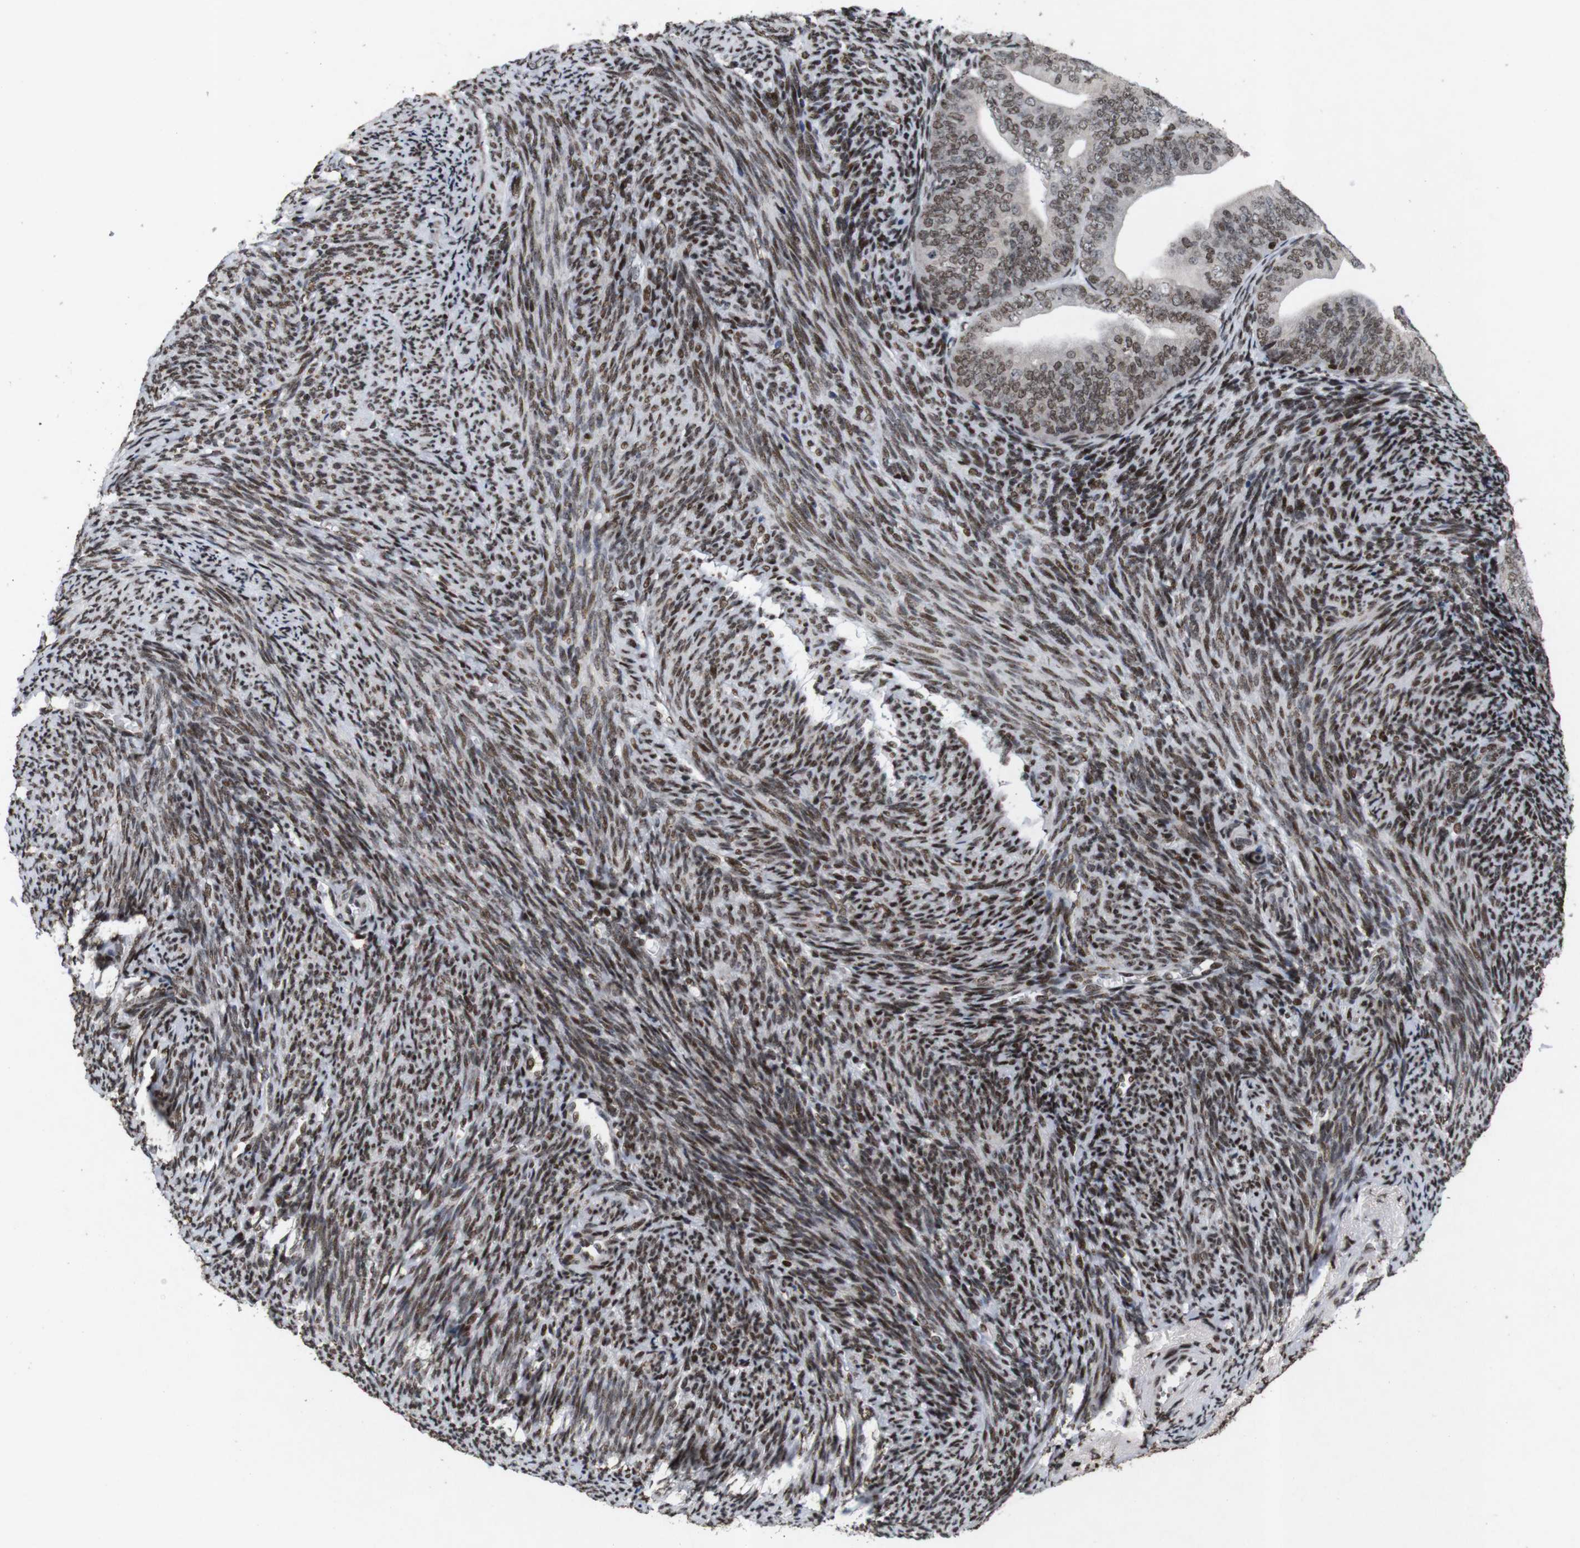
{"staining": {"intensity": "moderate", "quantity": ">75%", "location": "nuclear"}, "tissue": "endometrial cancer", "cell_type": "Tumor cells", "image_type": "cancer", "snomed": [{"axis": "morphology", "description": "Adenocarcinoma, NOS"}, {"axis": "topography", "description": "Endometrium"}], "caption": "The histopathology image exhibits staining of endometrial adenocarcinoma, revealing moderate nuclear protein staining (brown color) within tumor cells.", "gene": "MAGEH1", "patient": {"sex": "female", "age": 63}}